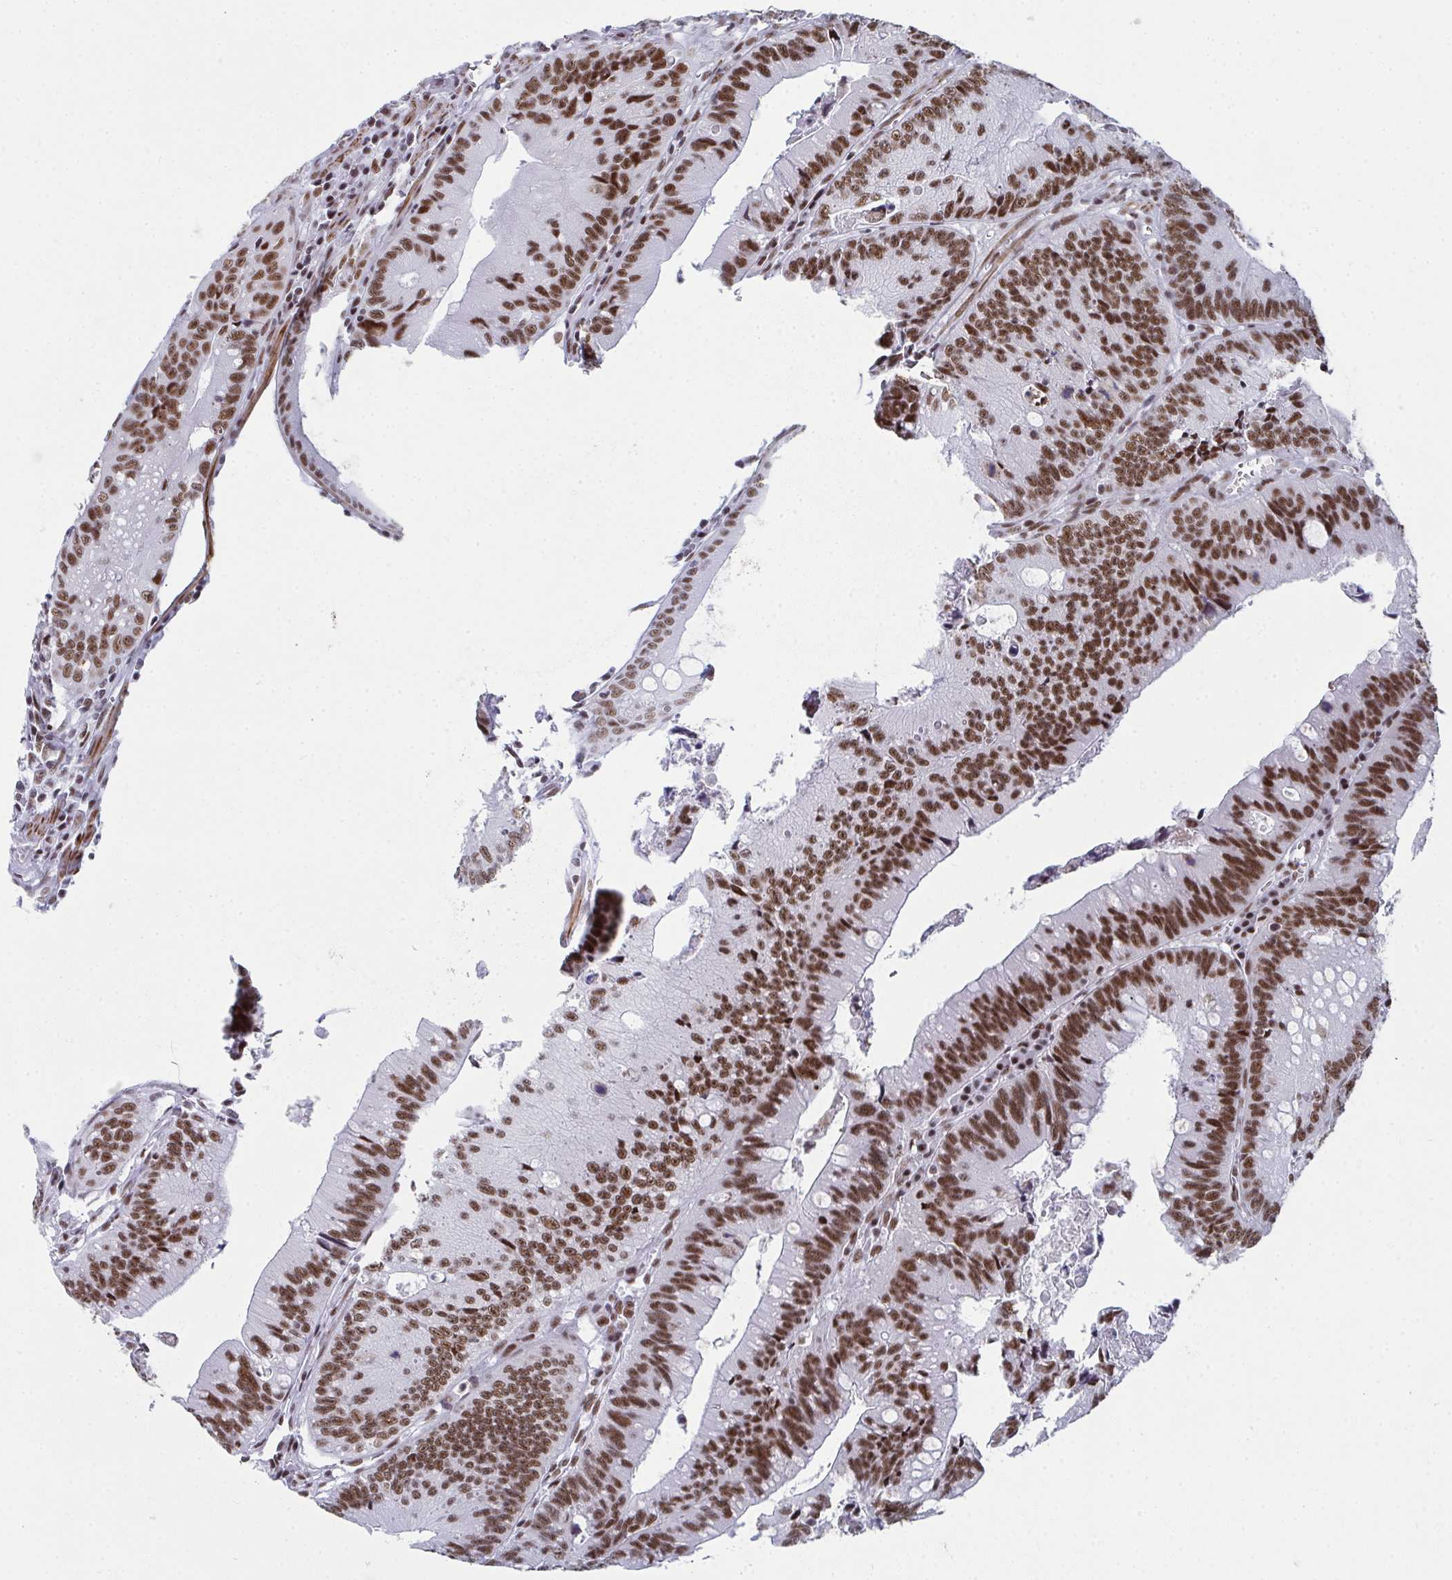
{"staining": {"intensity": "moderate", "quantity": ">75%", "location": "nuclear"}, "tissue": "colorectal cancer", "cell_type": "Tumor cells", "image_type": "cancer", "snomed": [{"axis": "morphology", "description": "Adenocarcinoma, NOS"}, {"axis": "topography", "description": "Rectum"}], "caption": "A brown stain highlights moderate nuclear expression of a protein in human colorectal cancer (adenocarcinoma) tumor cells. (IHC, brightfield microscopy, high magnification).", "gene": "SNRNP70", "patient": {"sex": "female", "age": 81}}